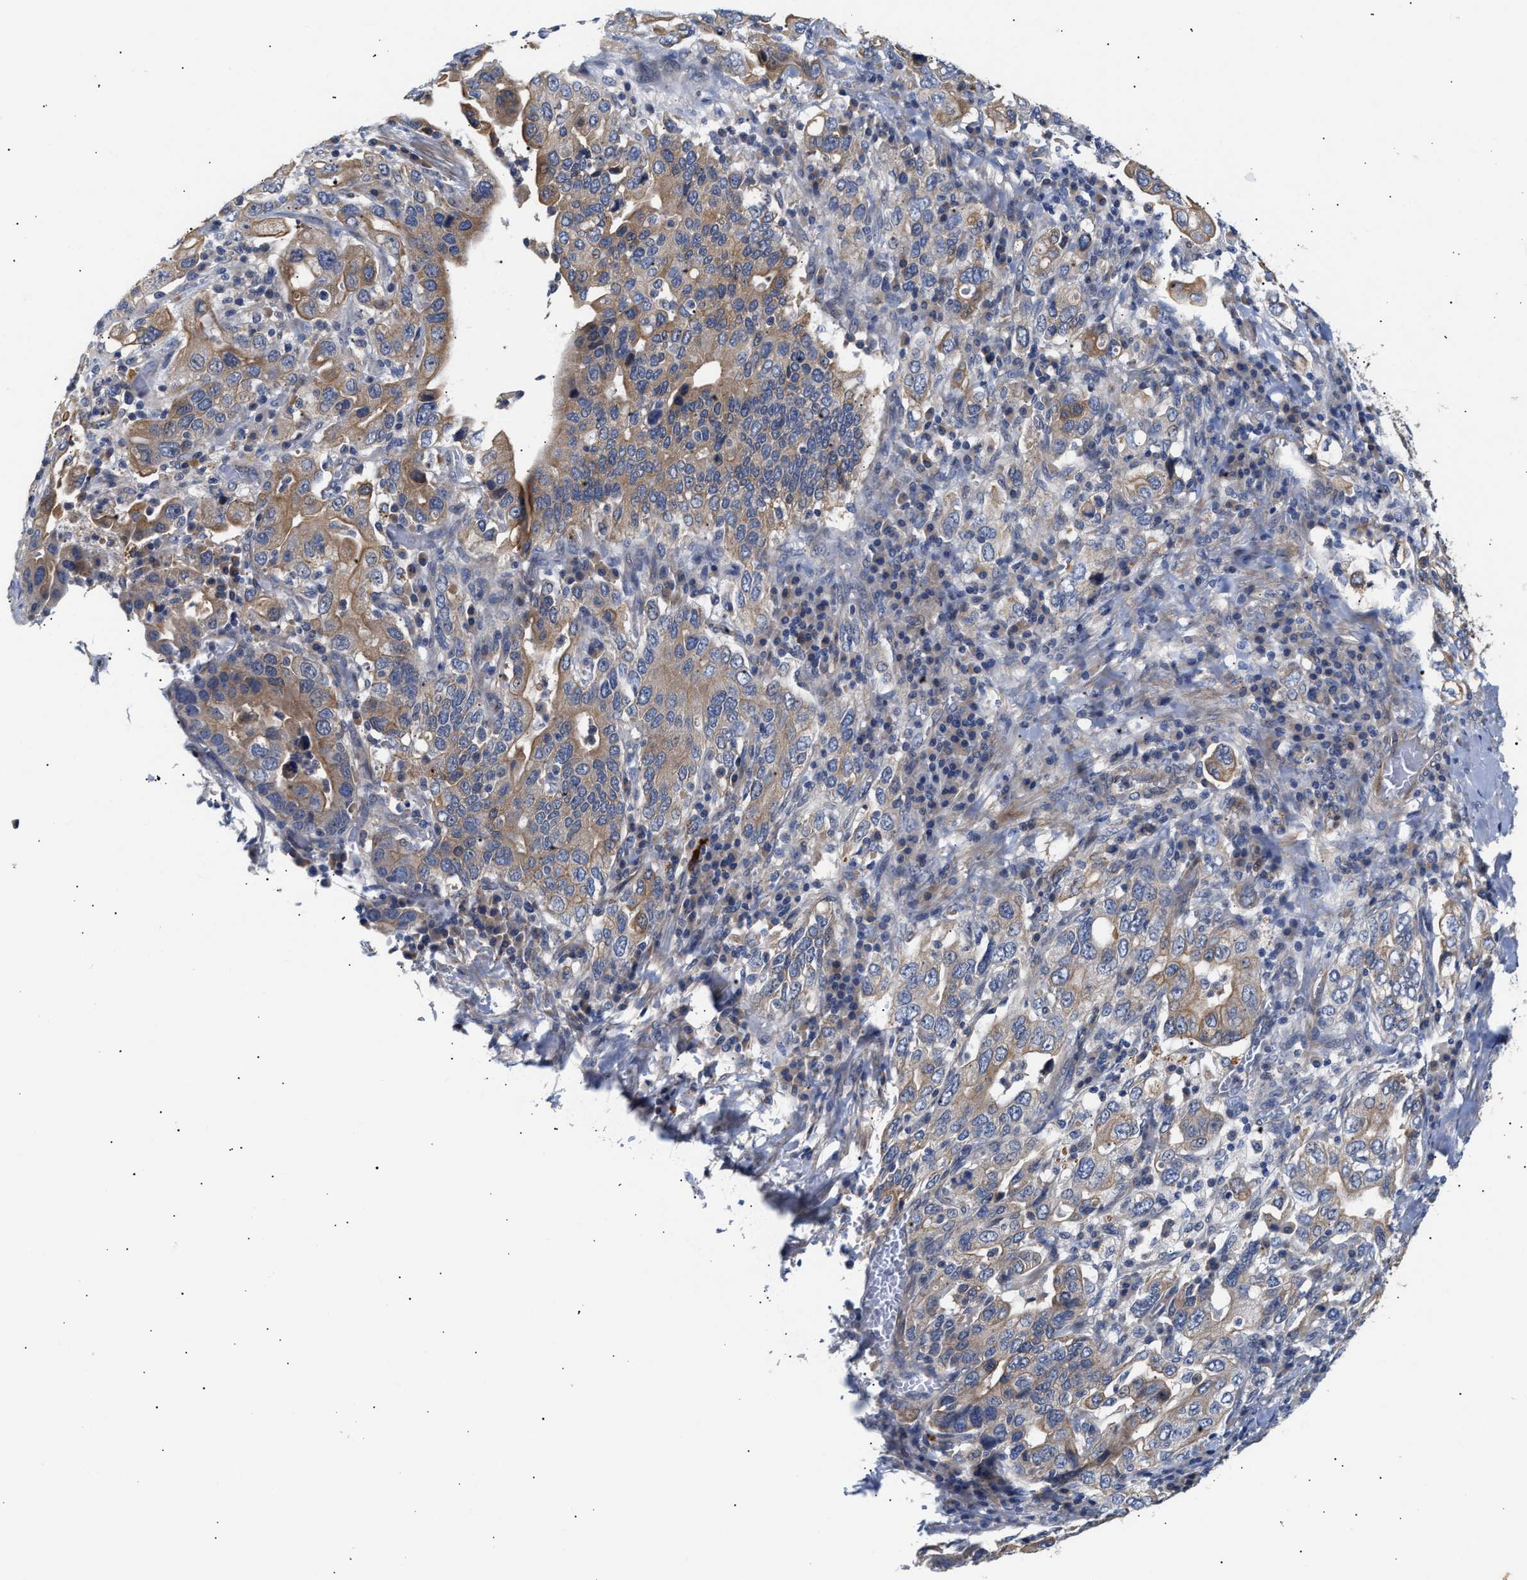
{"staining": {"intensity": "moderate", "quantity": "25%-75%", "location": "cytoplasmic/membranous"}, "tissue": "stomach cancer", "cell_type": "Tumor cells", "image_type": "cancer", "snomed": [{"axis": "morphology", "description": "Adenocarcinoma, NOS"}, {"axis": "topography", "description": "Stomach, upper"}], "caption": "Immunohistochemical staining of human stomach cancer (adenocarcinoma) displays medium levels of moderate cytoplasmic/membranous protein positivity in about 25%-75% of tumor cells.", "gene": "CCDC146", "patient": {"sex": "male", "age": 62}}